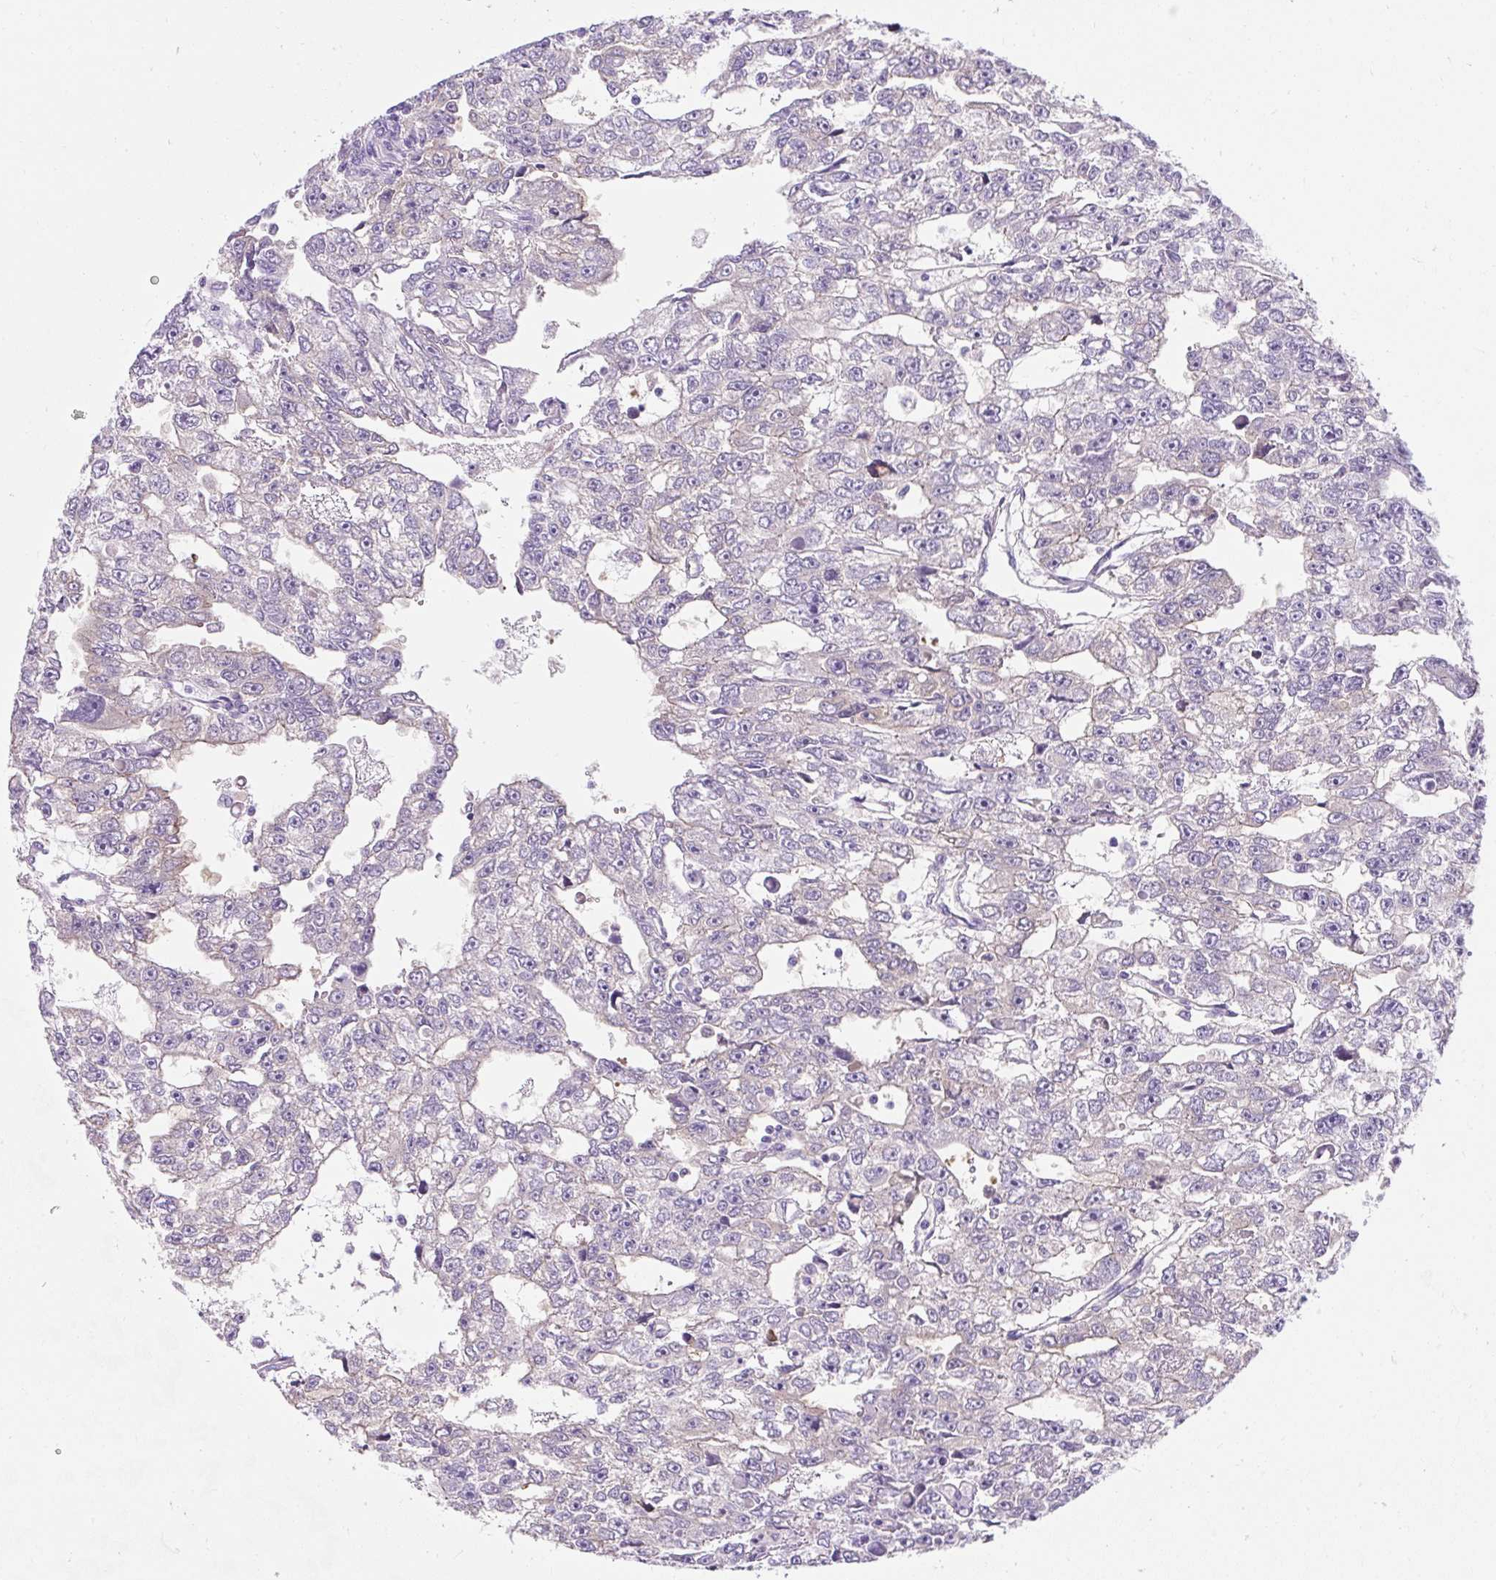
{"staining": {"intensity": "weak", "quantity": "<25%", "location": "cytoplasmic/membranous"}, "tissue": "testis cancer", "cell_type": "Tumor cells", "image_type": "cancer", "snomed": [{"axis": "morphology", "description": "Carcinoma, Embryonal, NOS"}, {"axis": "topography", "description": "Testis"}], "caption": "A micrograph of human embryonal carcinoma (testis) is negative for staining in tumor cells.", "gene": "GOLGA8A", "patient": {"sex": "male", "age": 20}}